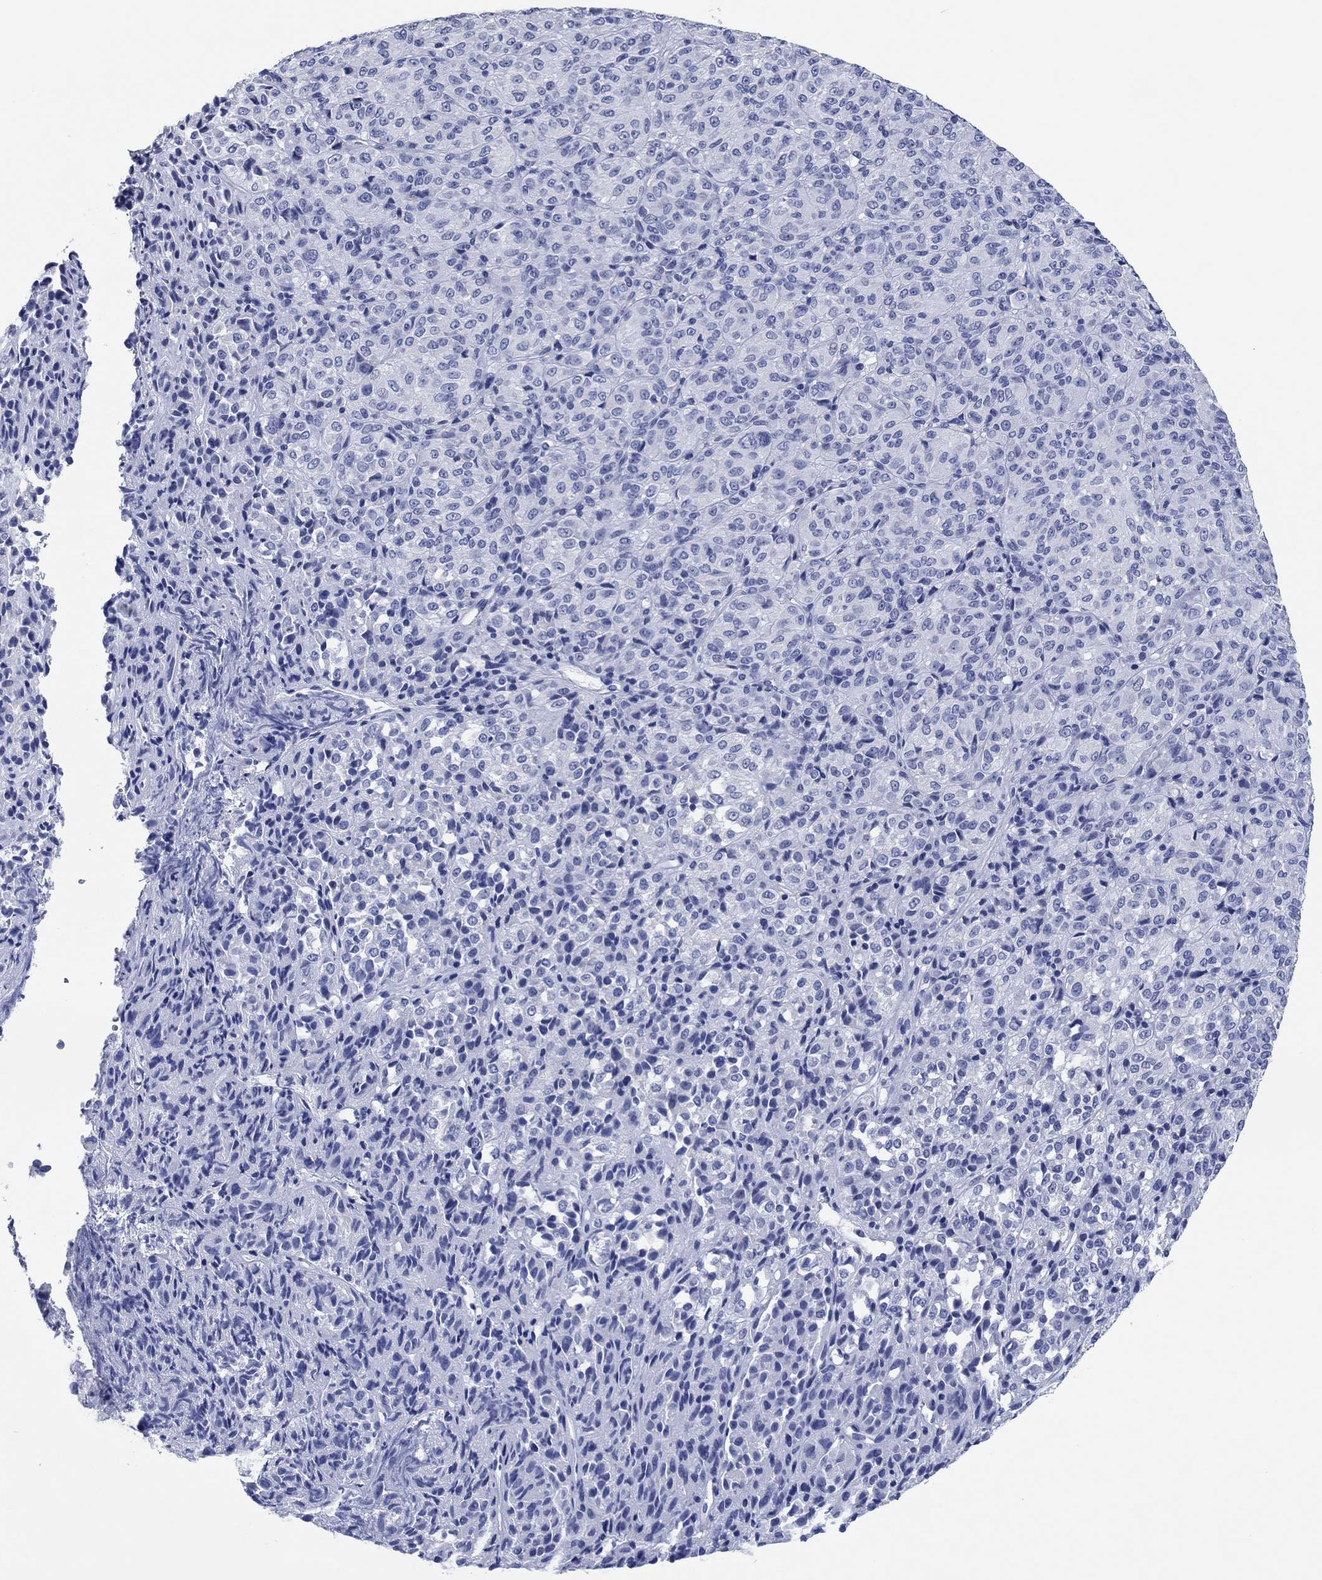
{"staining": {"intensity": "negative", "quantity": "none", "location": "none"}, "tissue": "melanoma", "cell_type": "Tumor cells", "image_type": "cancer", "snomed": [{"axis": "morphology", "description": "Malignant melanoma, Metastatic site"}, {"axis": "topography", "description": "Brain"}], "caption": "Photomicrograph shows no protein staining in tumor cells of melanoma tissue. (DAB (3,3'-diaminobenzidine) immunohistochemistry (IHC), high magnification).", "gene": "POU5F1", "patient": {"sex": "female", "age": 56}}